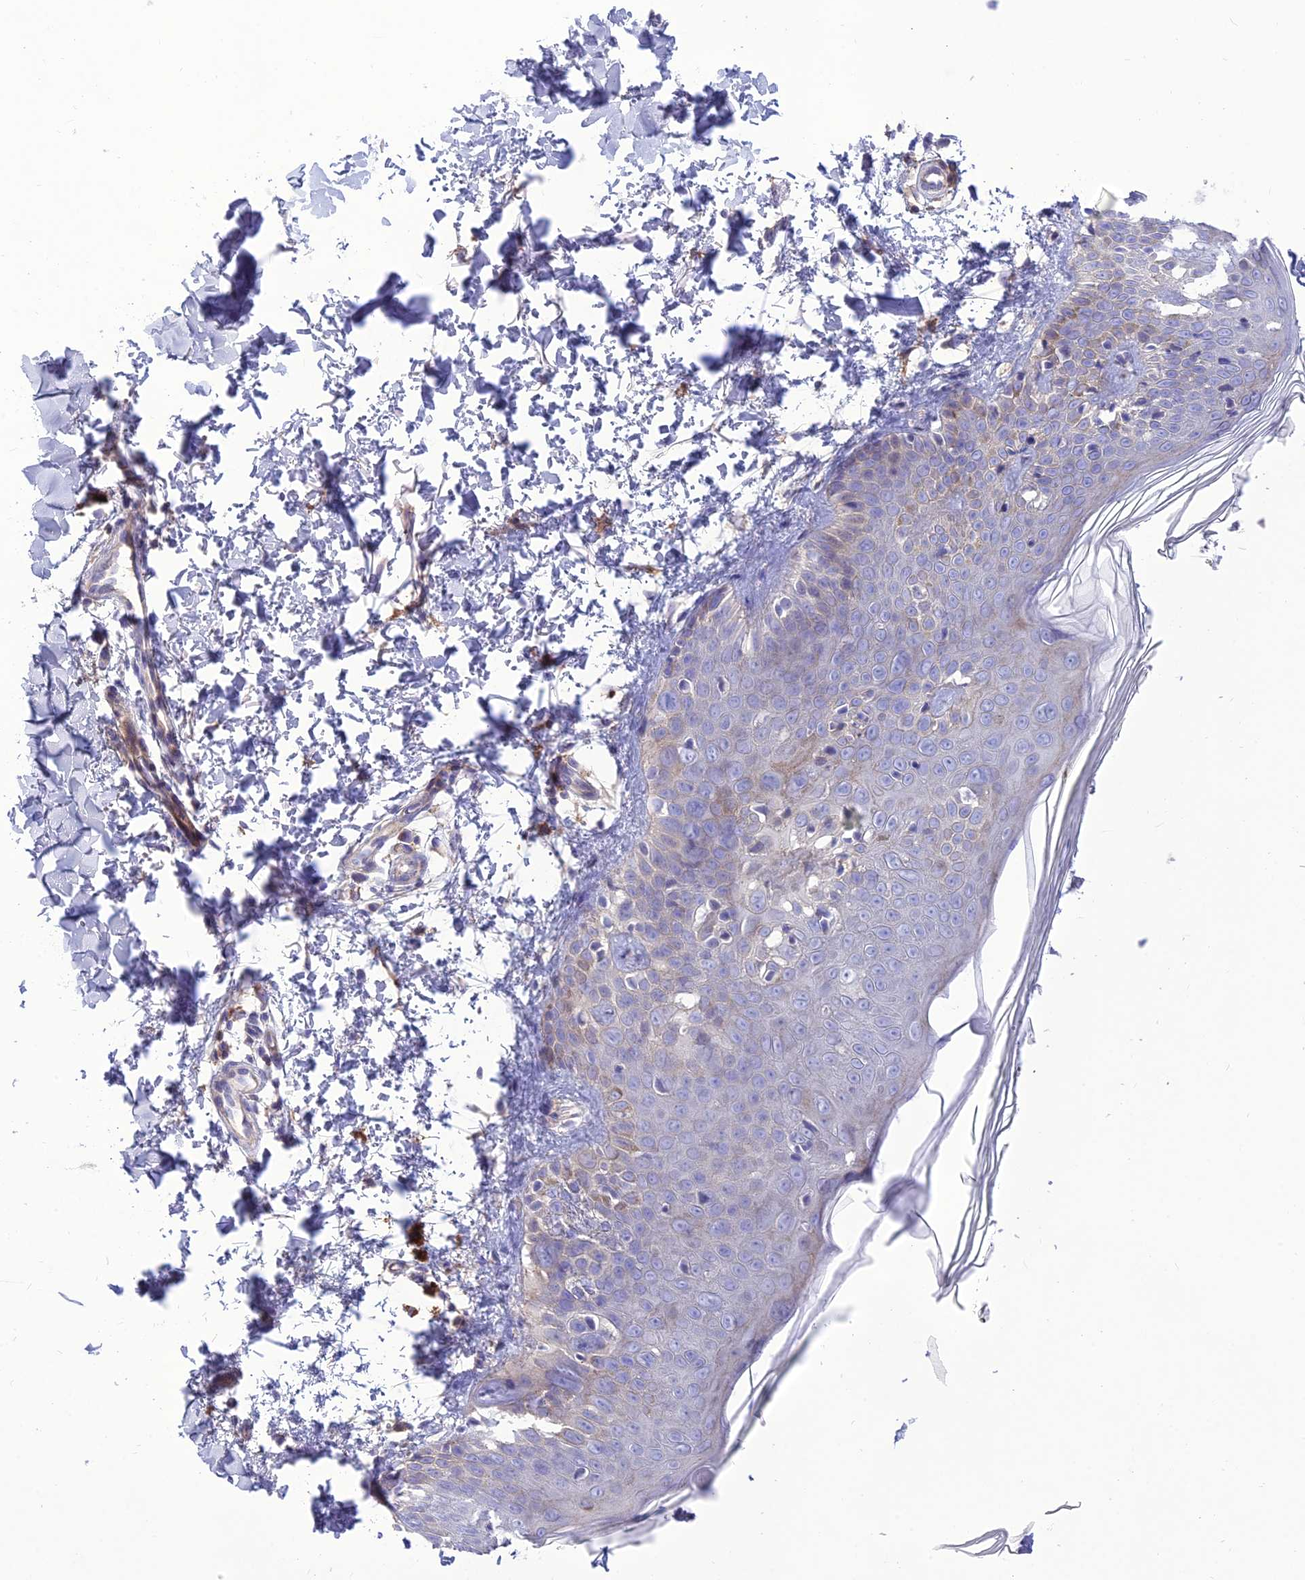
{"staining": {"intensity": "negative", "quantity": "none", "location": "none"}, "tissue": "skin", "cell_type": "Fibroblasts", "image_type": "normal", "snomed": [{"axis": "morphology", "description": "Normal tissue, NOS"}, {"axis": "topography", "description": "Skin"}], "caption": "Fibroblasts are negative for brown protein staining in unremarkable skin. (Brightfield microscopy of DAB (3,3'-diaminobenzidine) IHC at high magnification).", "gene": "TEKT3", "patient": {"sex": "male", "age": 37}}